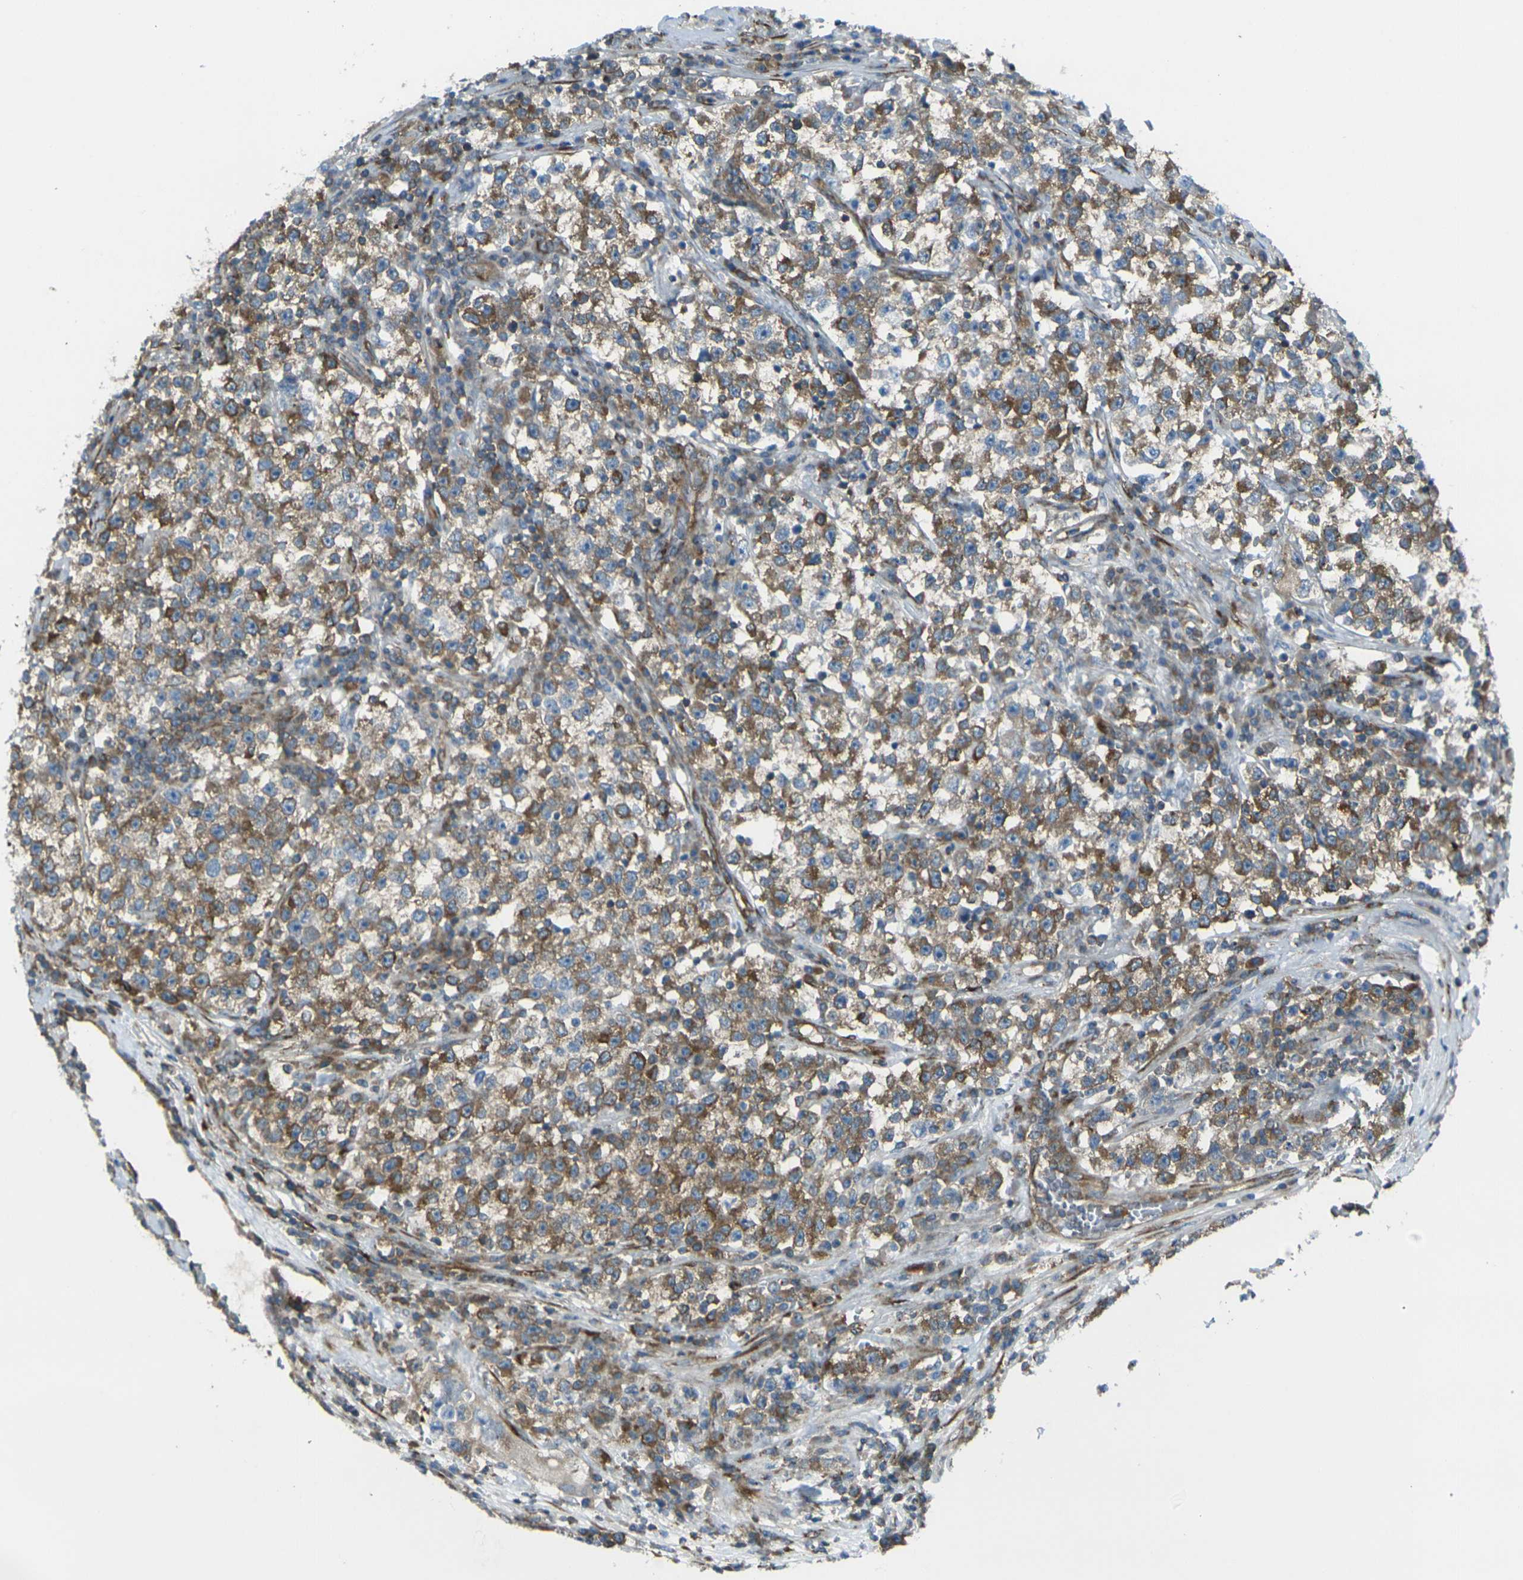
{"staining": {"intensity": "moderate", "quantity": ">75%", "location": "cytoplasmic/membranous"}, "tissue": "testis cancer", "cell_type": "Tumor cells", "image_type": "cancer", "snomed": [{"axis": "morphology", "description": "Seminoma, NOS"}, {"axis": "topography", "description": "Testis"}], "caption": "Approximately >75% of tumor cells in seminoma (testis) reveal moderate cytoplasmic/membranous protein positivity as visualized by brown immunohistochemical staining.", "gene": "CELSR2", "patient": {"sex": "male", "age": 22}}